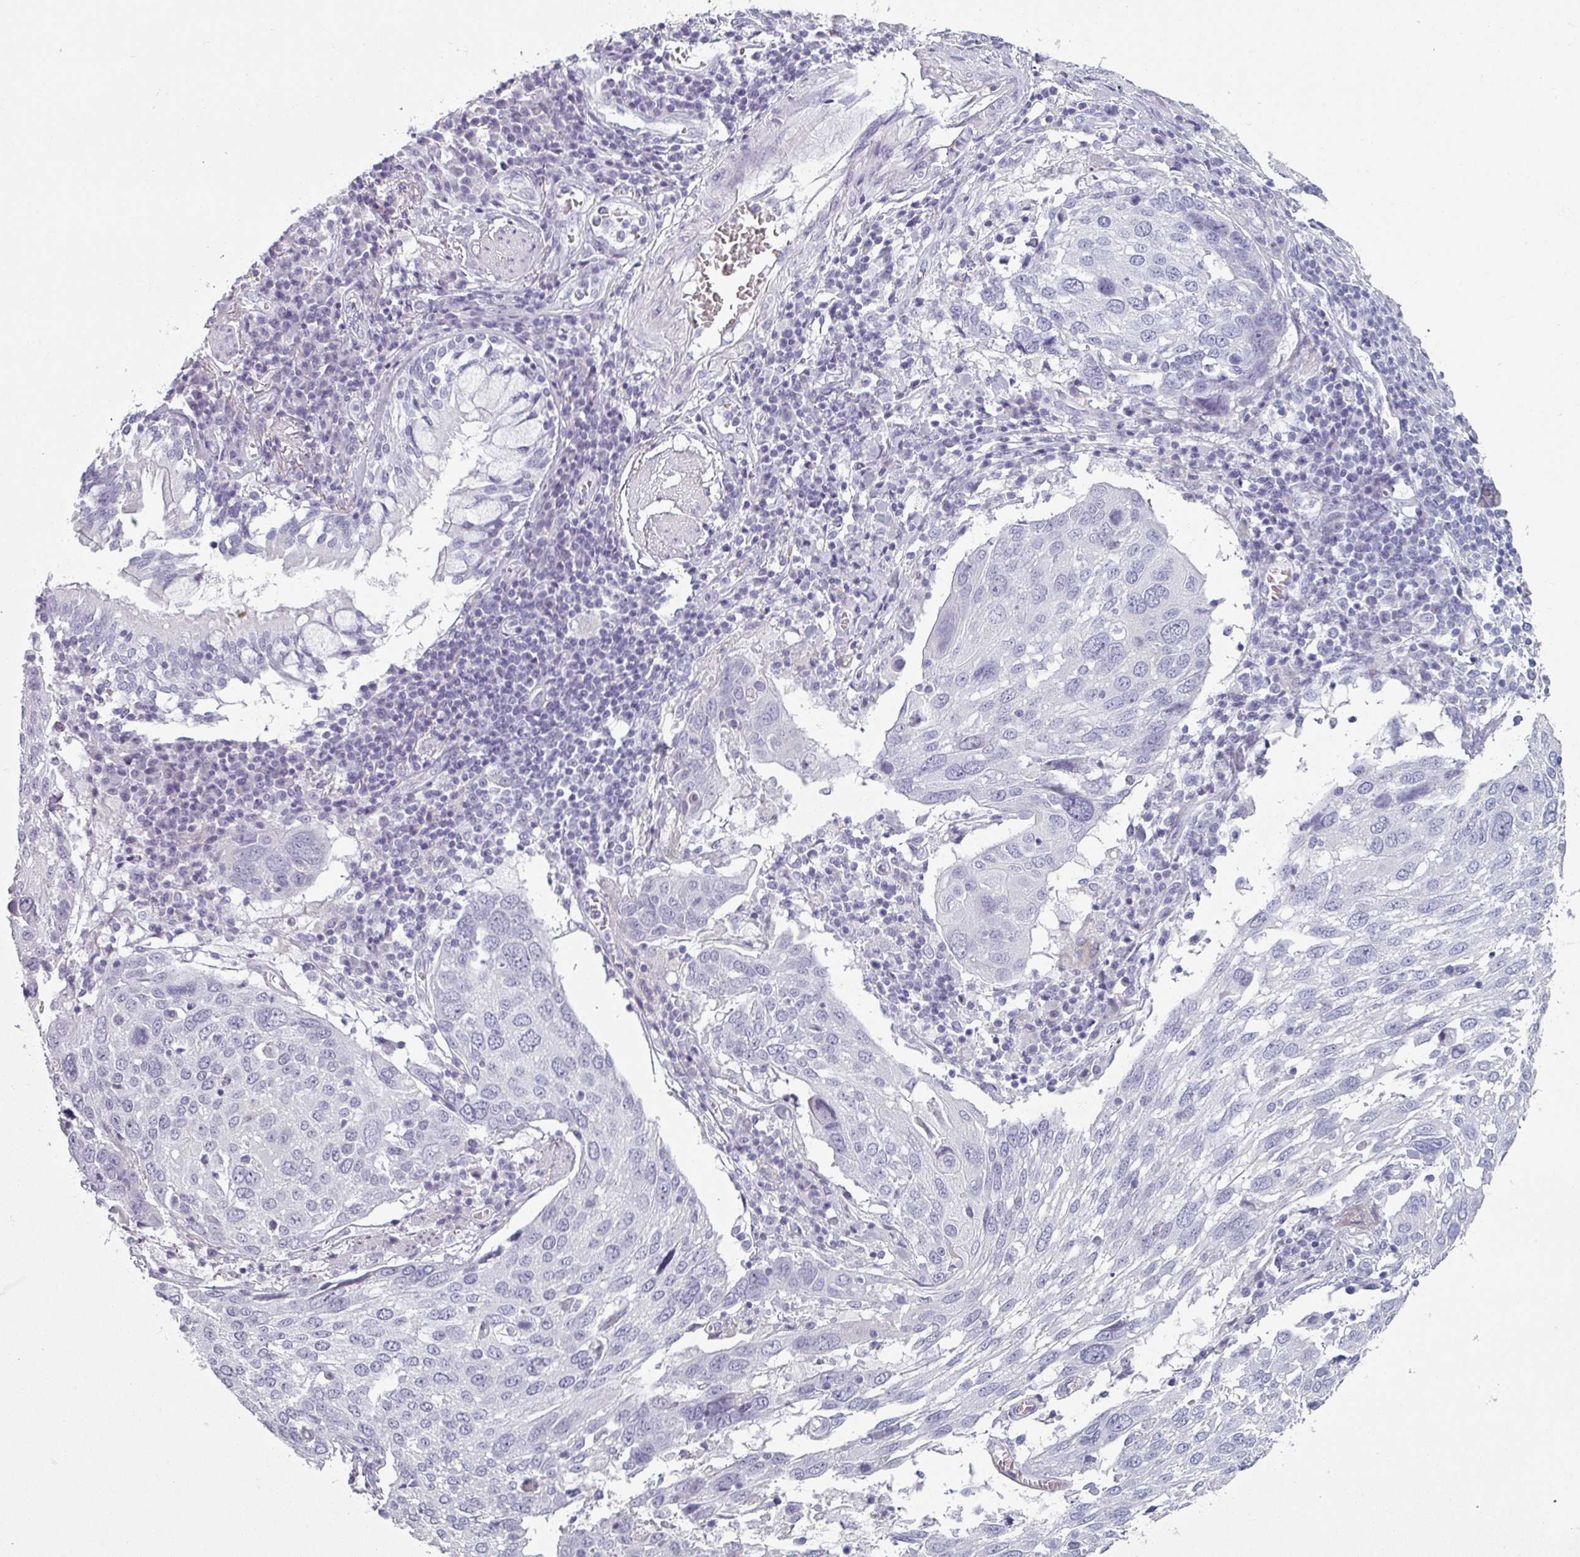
{"staining": {"intensity": "negative", "quantity": "none", "location": "none"}, "tissue": "lung cancer", "cell_type": "Tumor cells", "image_type": "cancer", "snomed": [{"axis": "morphology", "description": "Squamous cell carcinoma, NOS"}, {"axis": "topography", "description": "Lung"}], "caption": "IHC photomicrograph of neoplastic tissue: human lung squamous cell carcinoma stained with DAB (3,3'-diaminobenzidine) displays no significant protein staining in tumor cells. (DAB (3,3'-diaminobenzidine) immunohistochemistry (IHC) visualized using brightfield microscopy, high magnification).", "gene": "SLC35G2", "patient": {"sex": "male", "age": 65}}